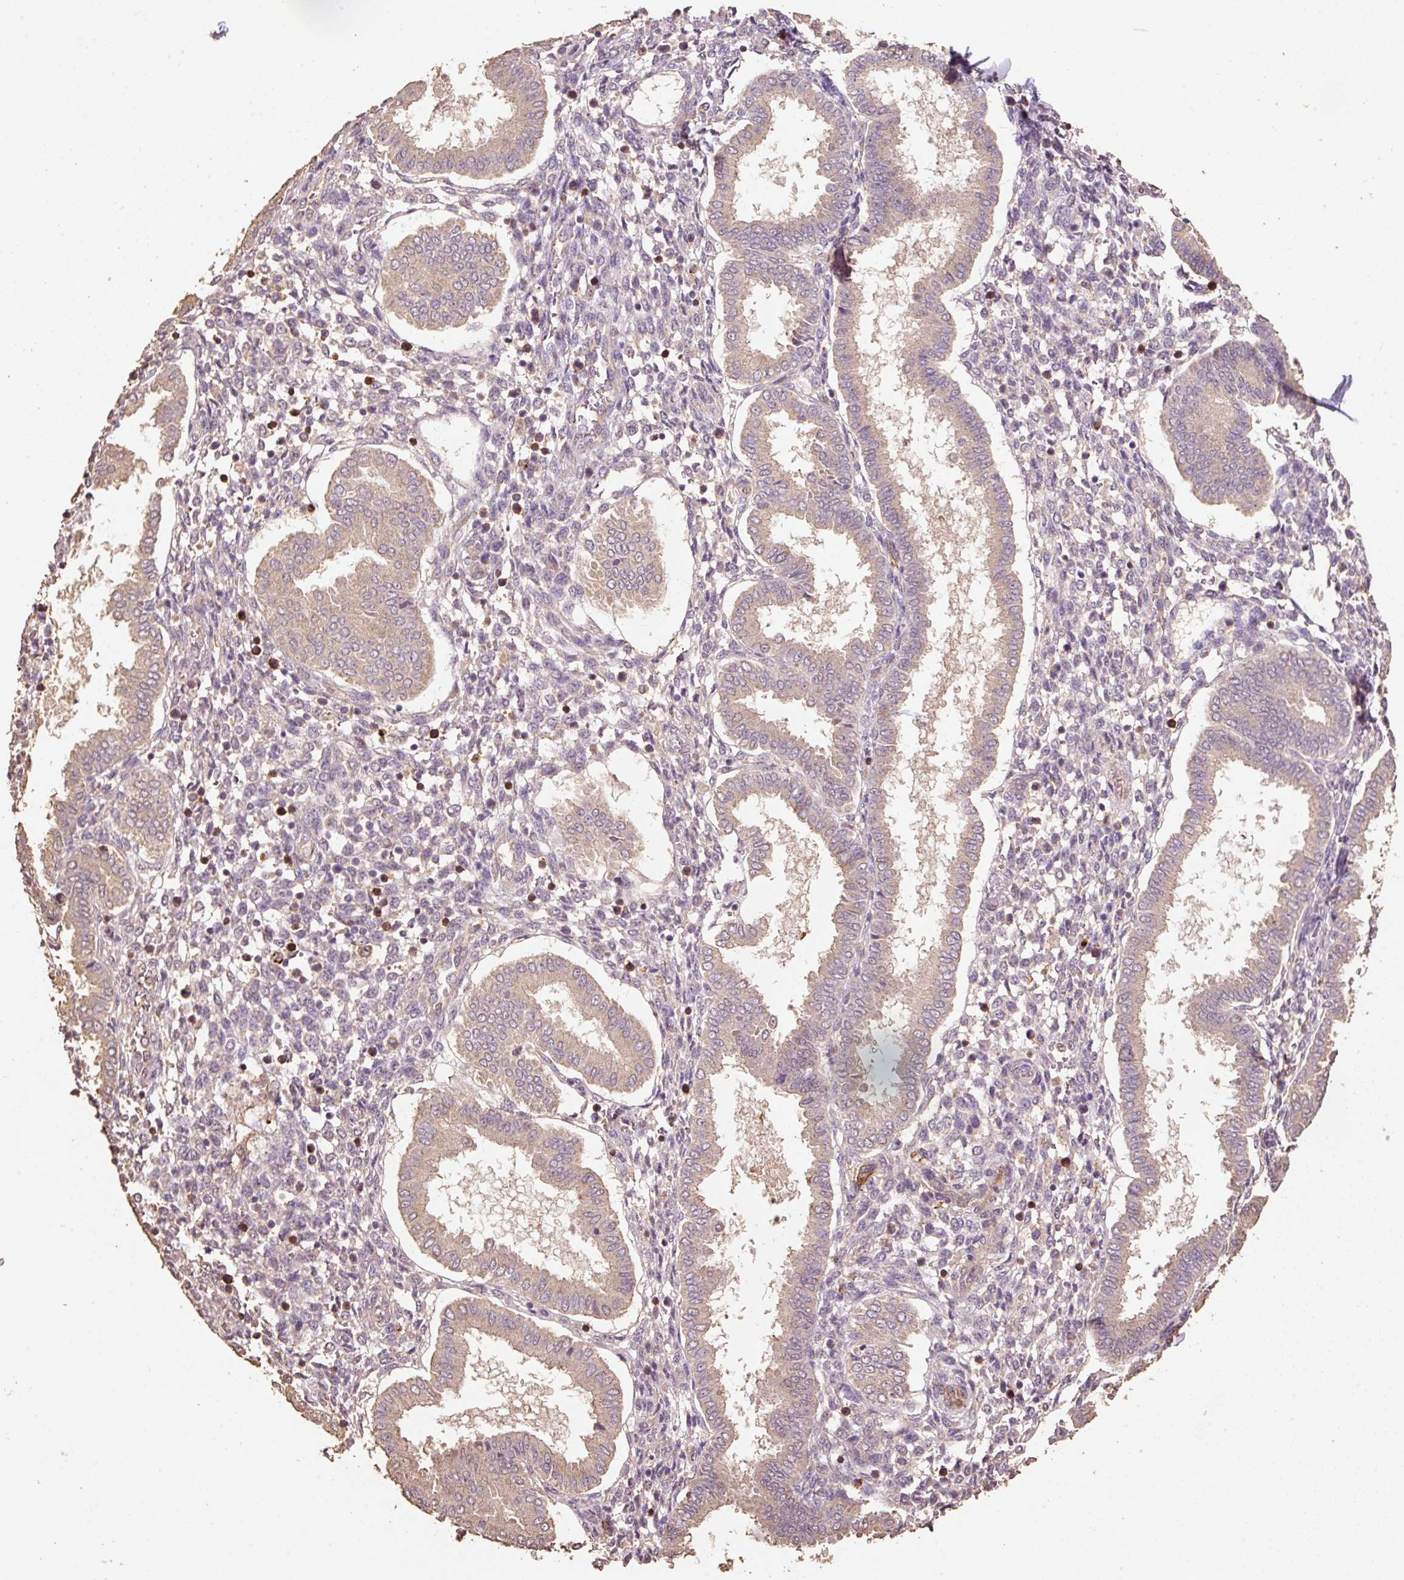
{"staining": {"intensity": "weak", "quantity": "<25%", "location": "cytoplasmic/membranous"}, "tissue": "endometrium", "cell_type": "Cells in endometrial stroma", "image_type": "normal", "snomed": [{"axis": "morphology", "description": "Normal tissue, NOS"}, {"axis": "topography", "description": "Endometrium"}], "caption": "IHC of normal endometrium shows no positivity in cells in endometrial stroma.", "gene": "HERC2", "patient": {"sex": "female", "age": 24}}